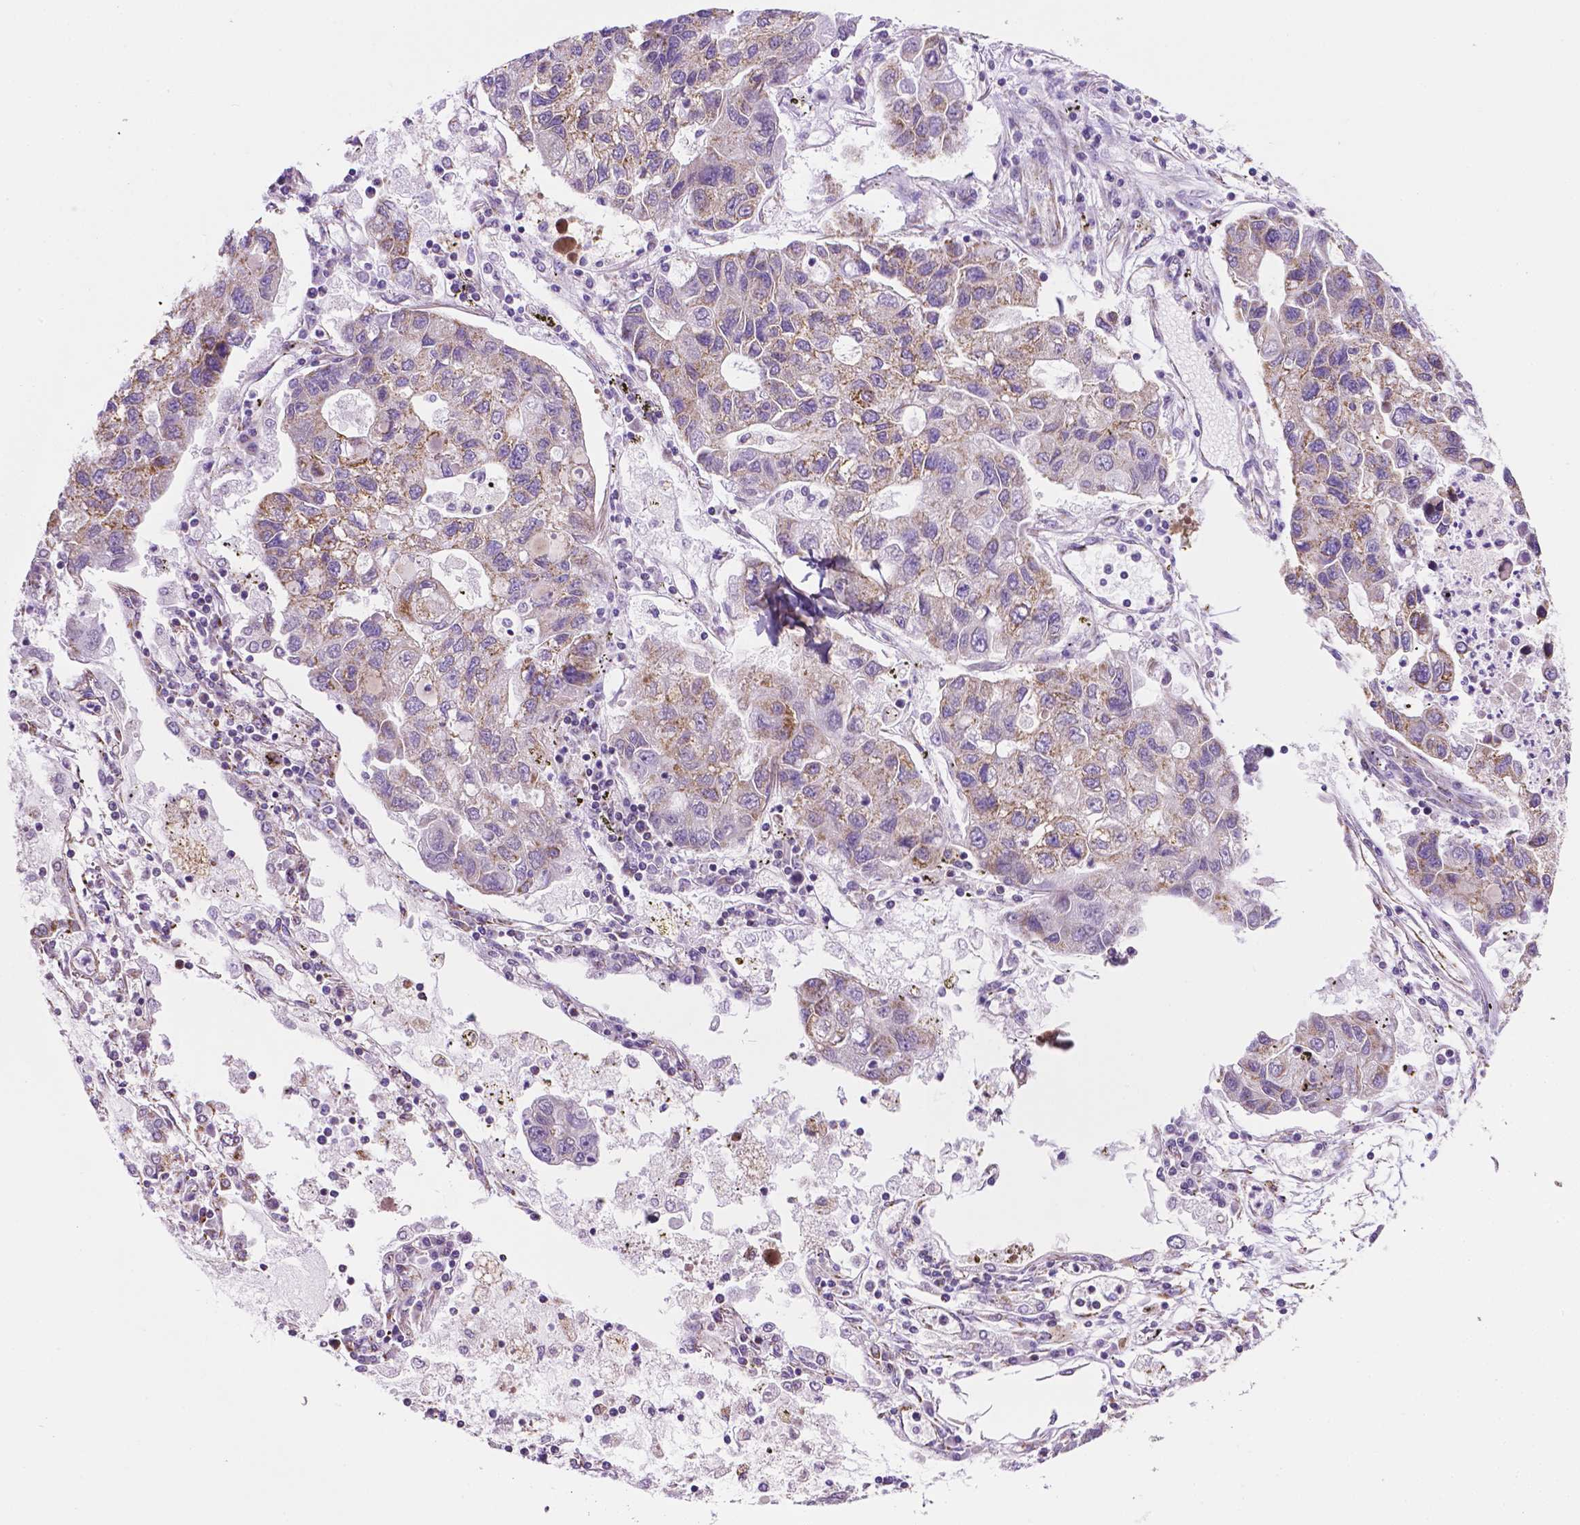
{"staining": {"intensity": "moderate", "quantity": "25%-75%", "location": "cytoplasmic/membranous"}, "tissue": "lung cancer", "cell_type": "Tumor cells", "image_type": "cancer", "snomed": [{"axis": "morphology", "description": "Adenocarcinoma, NOS"}, {"axis": "topography", "description": "Bronchus"}, {"axis": "topography", "description": "Lung"}], "caption": "Protein staining of adenocarcinoma (lung) tissue displays moderate cytoplasmic/membranous staining in about 25%-75% of tumor cells. Nuclei are stained in blue.", "gene": "RMDN3", "patient": {"sex": "female", "age": 51}}